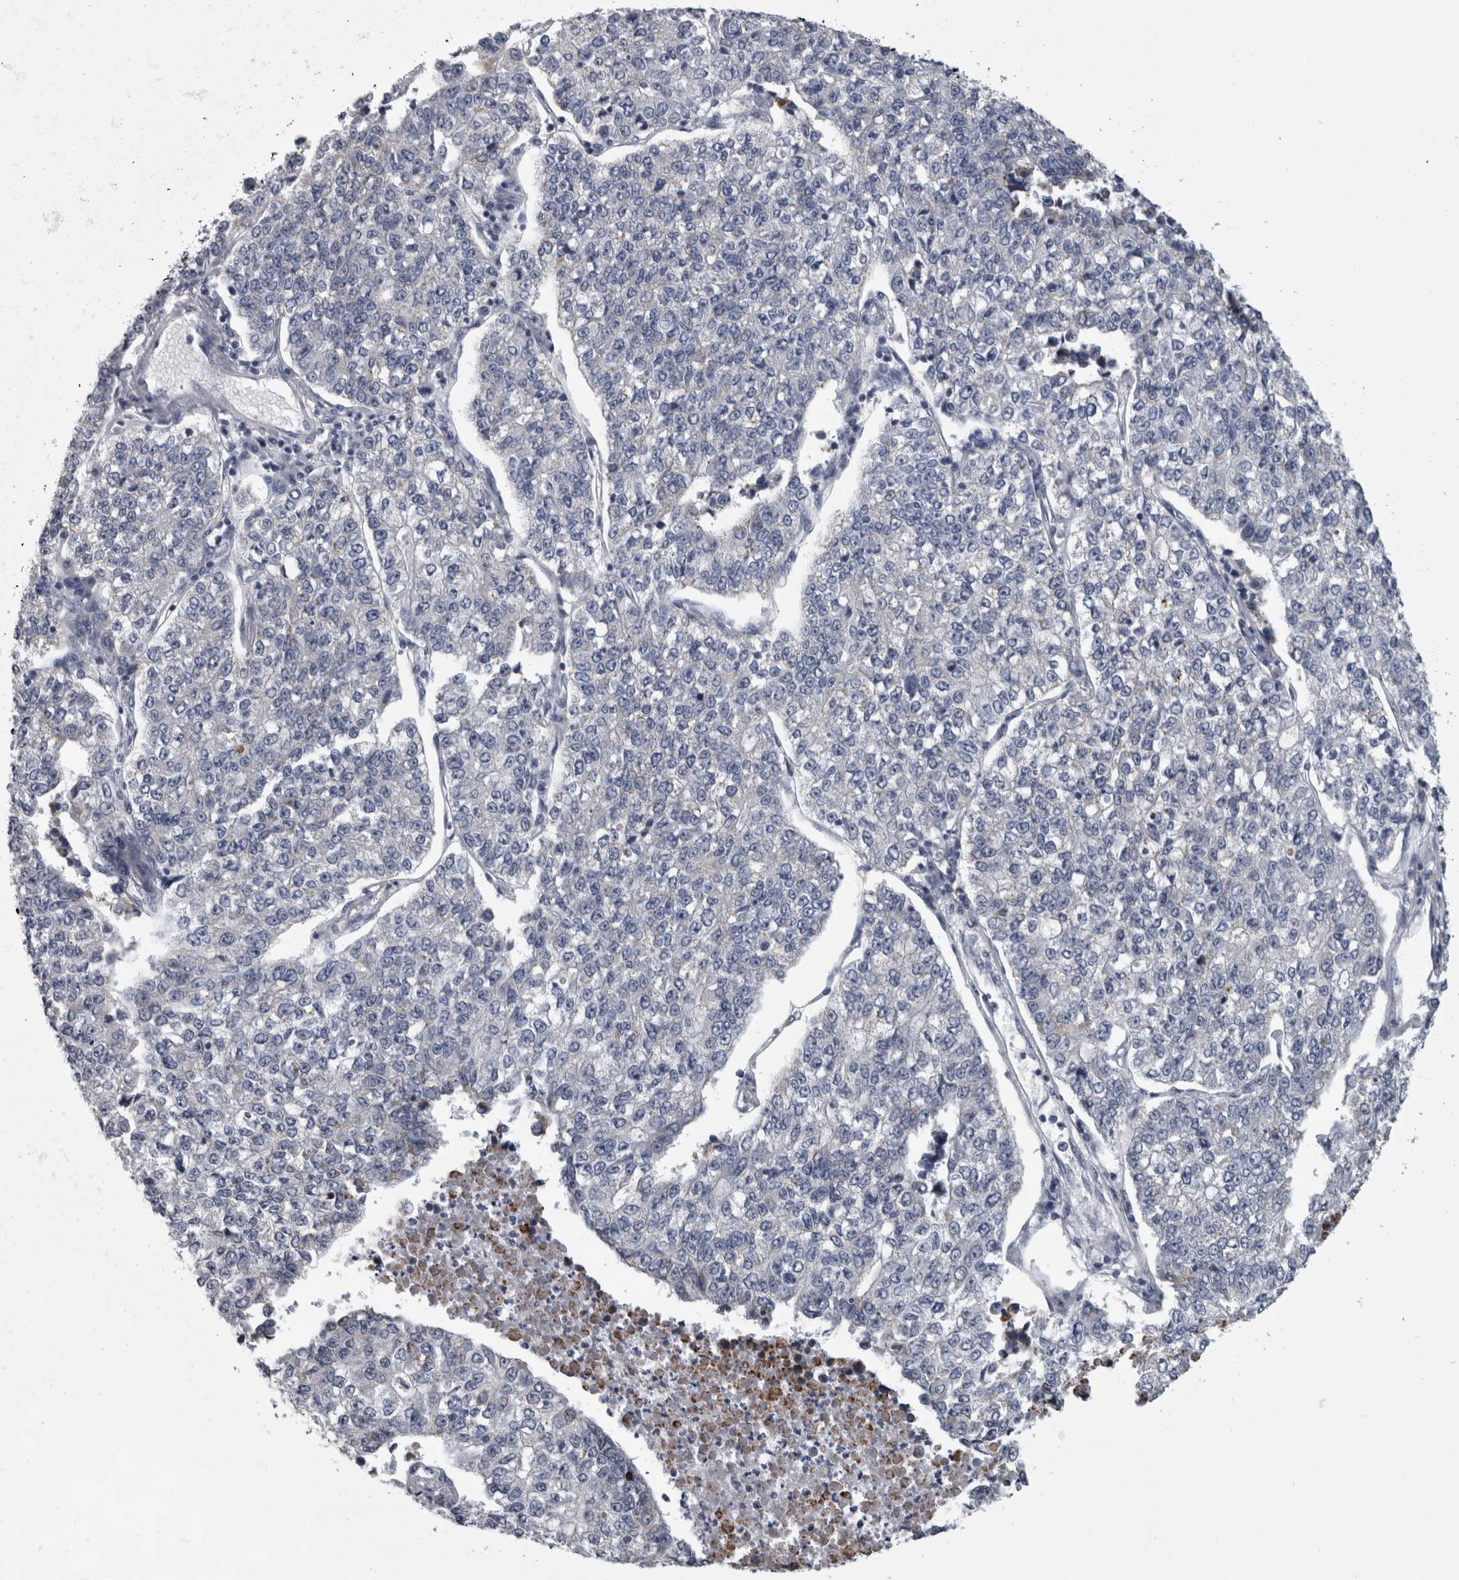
{"staining": {"intensity": "negative", "quantity": "none", "location": "none"}, "tissue": "lung cancer", "cell_type": "Tumor cells", "image_type": "cancer", "snomed": [{"axis": "morphology", "description": "Adenocarcinoma, NOS"}, {"axis": "topography", "description": "Lung"}], "caption": "Immunohistochemistry (IHC) micrograph of lung adenocarcinoma stained for a protein (brown), which displays no positivity in tumor cells.", "gene": "DBT", "patient": {"sex": "male", "age": 49}}